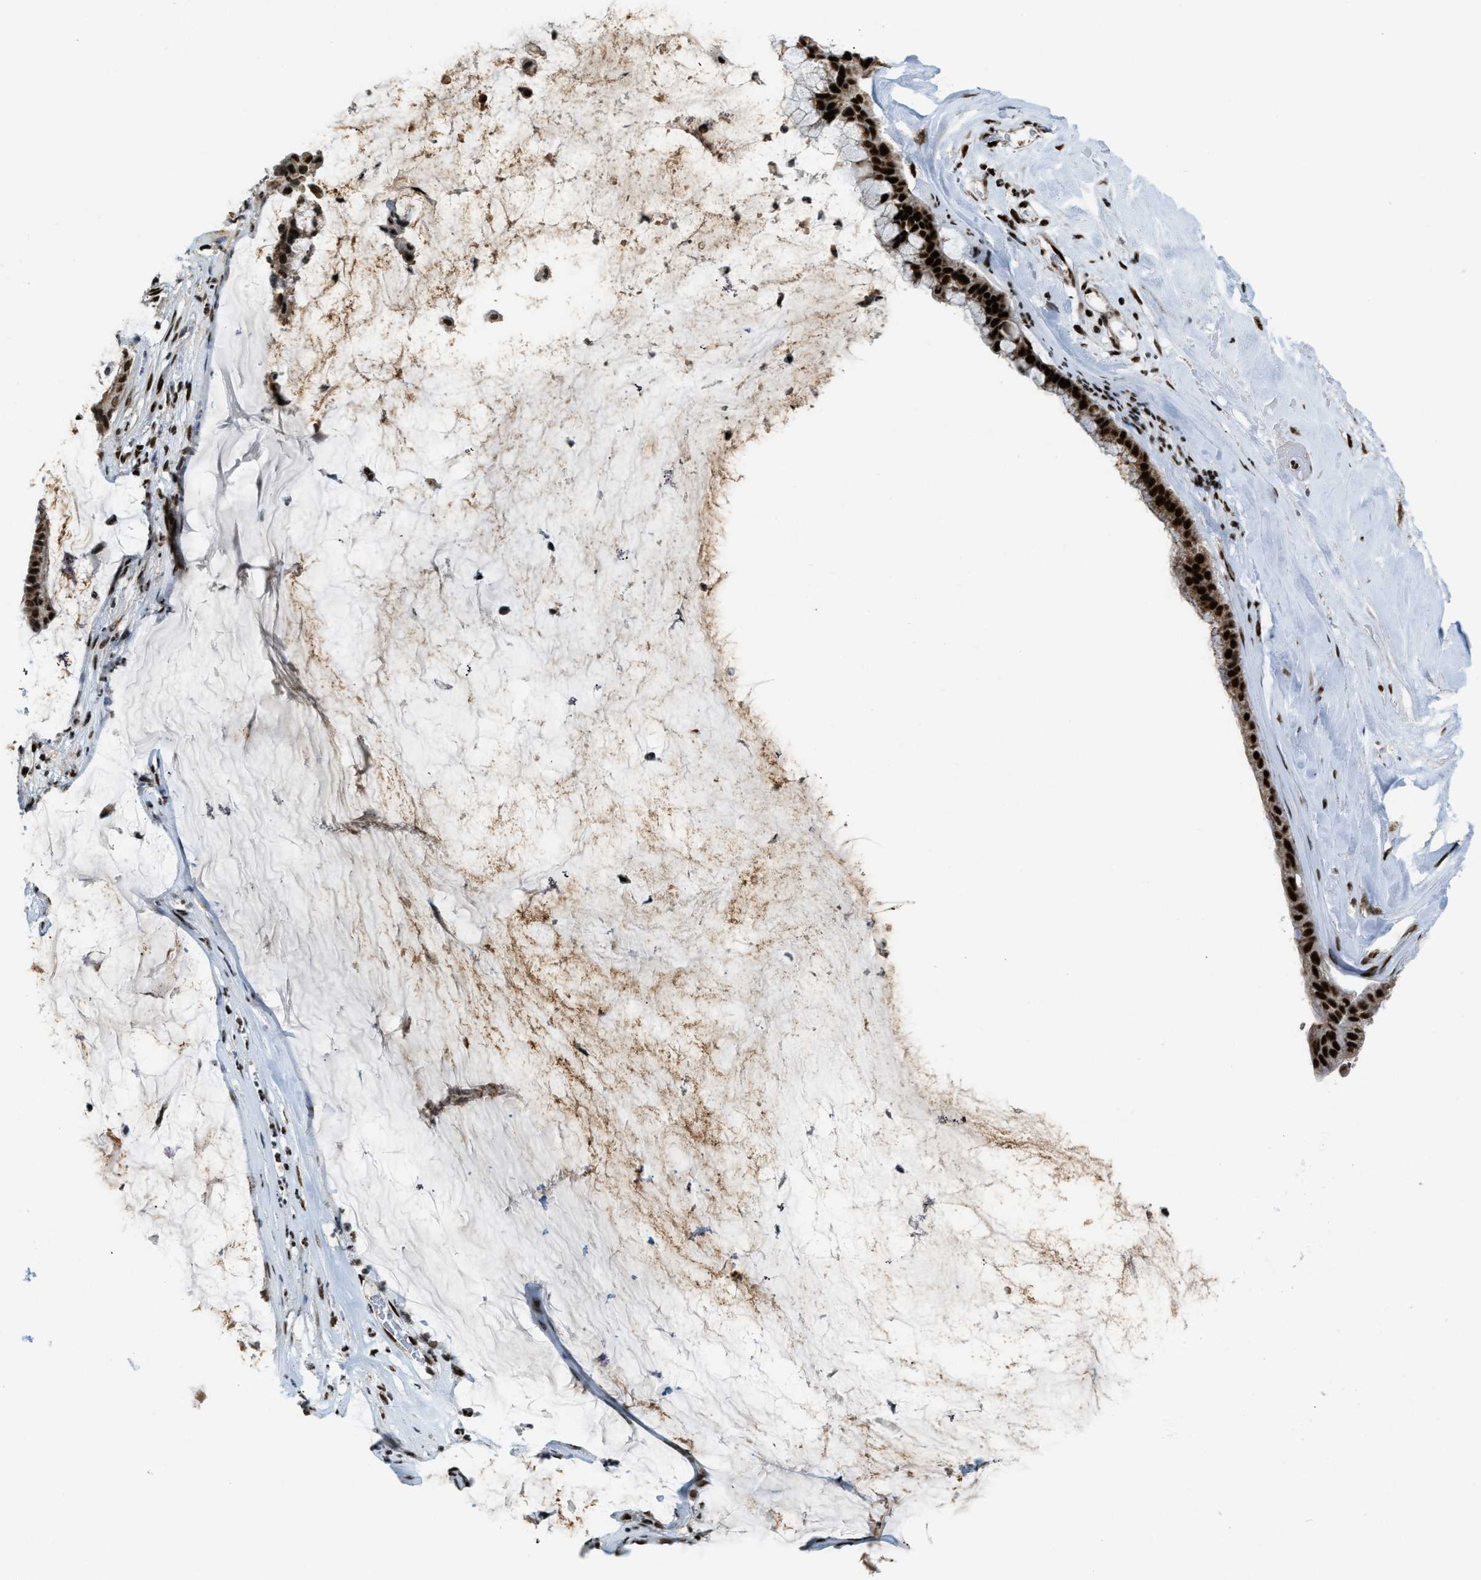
{"staining": {"intensity": "strong", "quantity": ">75%", "location": "nuclear"}, "tissue": "pancreatic cancer", "cell_type": "Tumor cells", "image_type": "cancer", "snomed": [{"axis": "morphology", "description": "Adenocarcinoma, NOS"}, {"axis": "topography", "description": "Pancreas"}], "caption": "Human pancreatic cancer stained for a protein (brown) exhibits strong nuclear positive positivity in approximately >75% of tumor cells.", "gene": "GABPB1", "patient": {"sex": "male", "age": 41}}